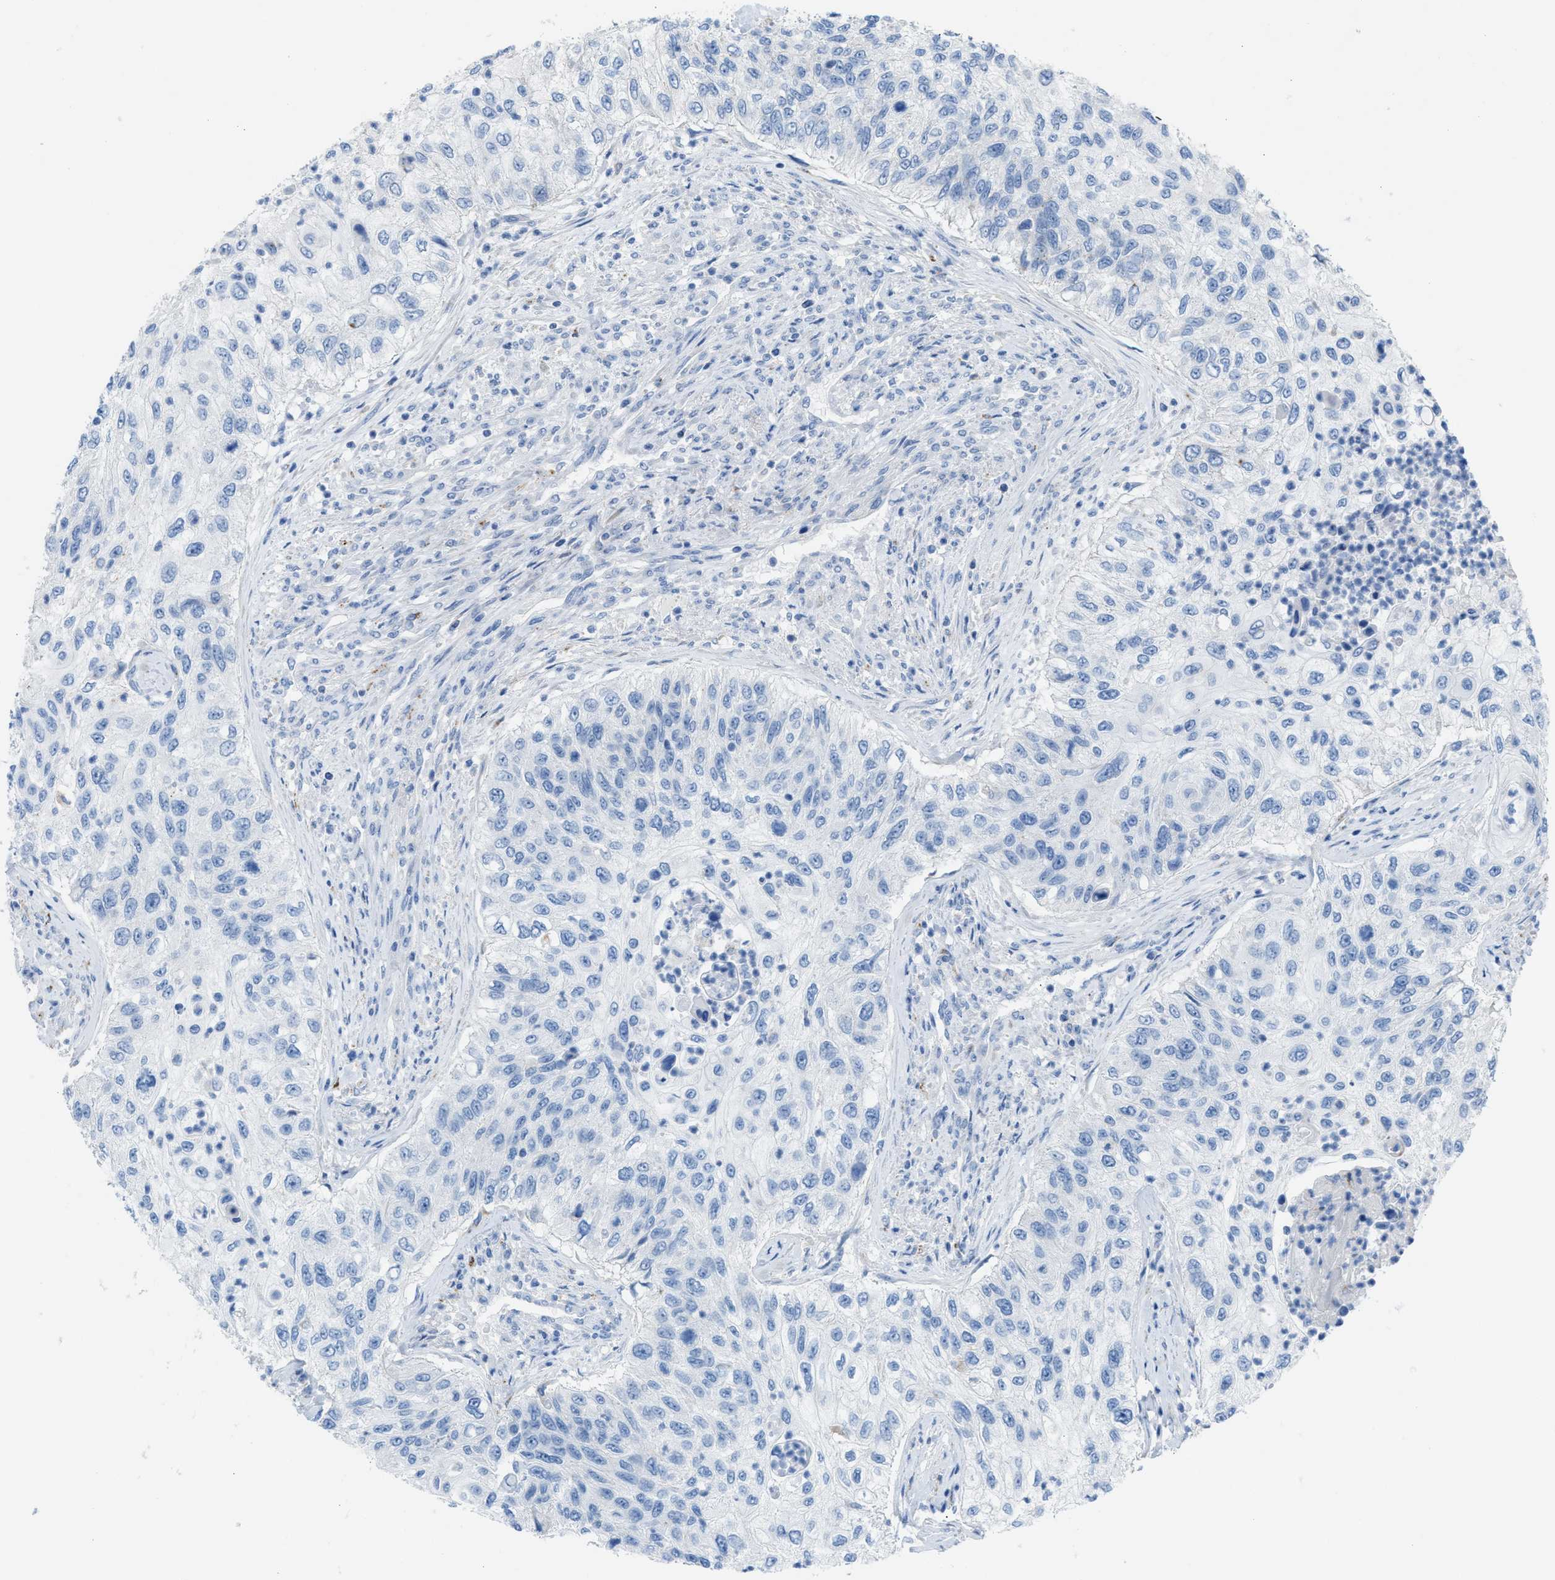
{"staining": {"intensity": "negative", "quantity": "none", "location": "none"}, "tissue": "urothelial cancer", "cell_type": "Tumor cells", "image_type": "cancer", "snomed": [{"axis": "morphology", "description": "Urothelial carcinoma, High grade"}, {"axis": "topography", "description": "Urinary bladder"}], "caption": "Immunohistochemical staining of urothelial carcinoma (high-grade) reveals no significant expression in tumor cells.", "gene": "ASPA", "patient": {"sex": "female", "age": 60}}